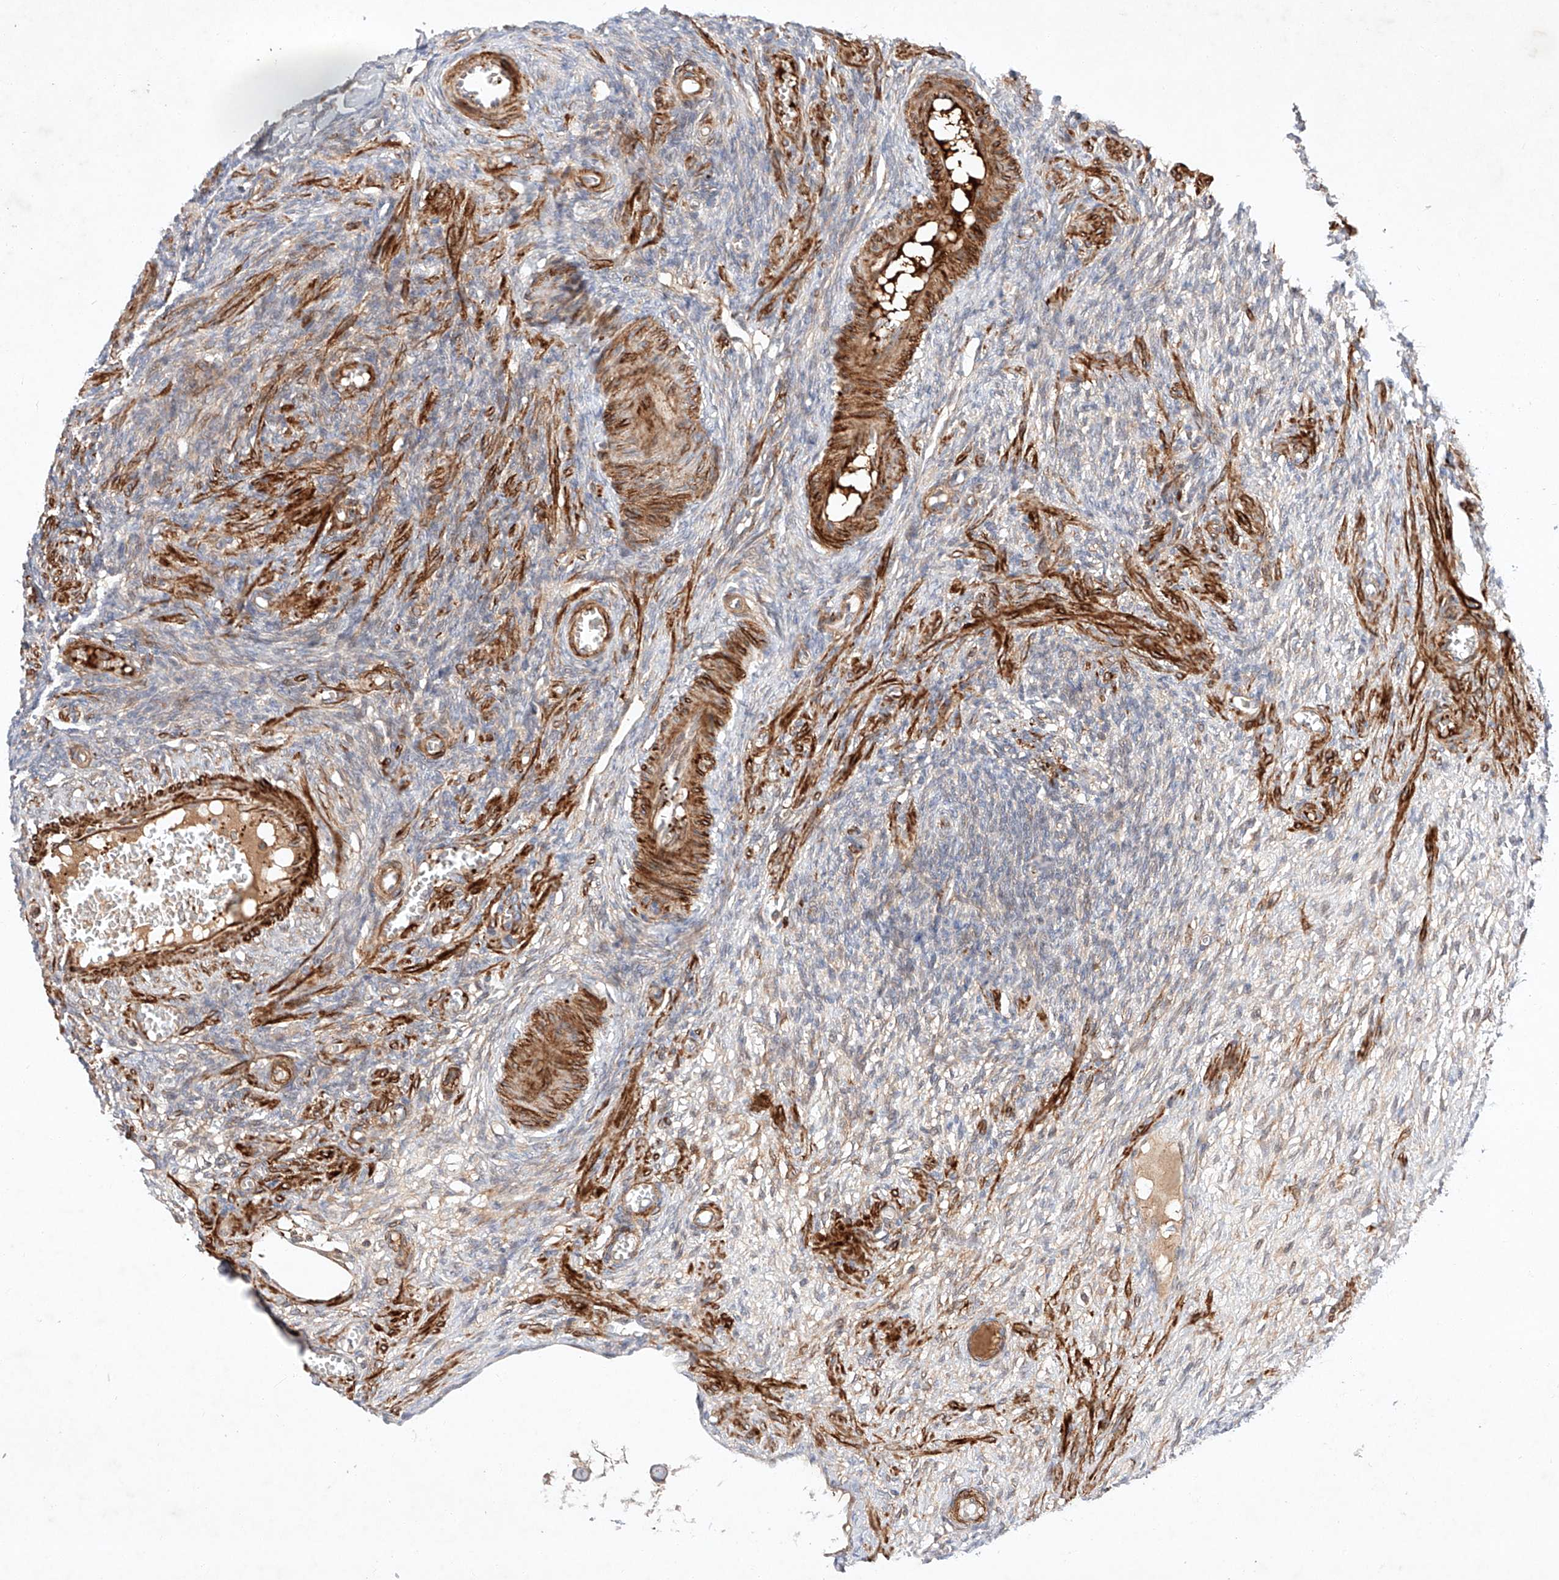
{"staining": {"intensity": "negative", "quantity": "none", "location": "none"}, "tissue": "ovary", "cell_type": "Ovarian stroma cells", "image_type": "normal", "snomed": [{"axis": "morphology", "description": "Normal tissue, NOS"}, {"axis": "topography", "description": "Ovary"}], "caption": "Photomicrograph shows no significant protein expression in ovarian stroma cells of normal ovary.", "gene": "ARHGAP33", "patient": {"sex": "female", "age": 27}}